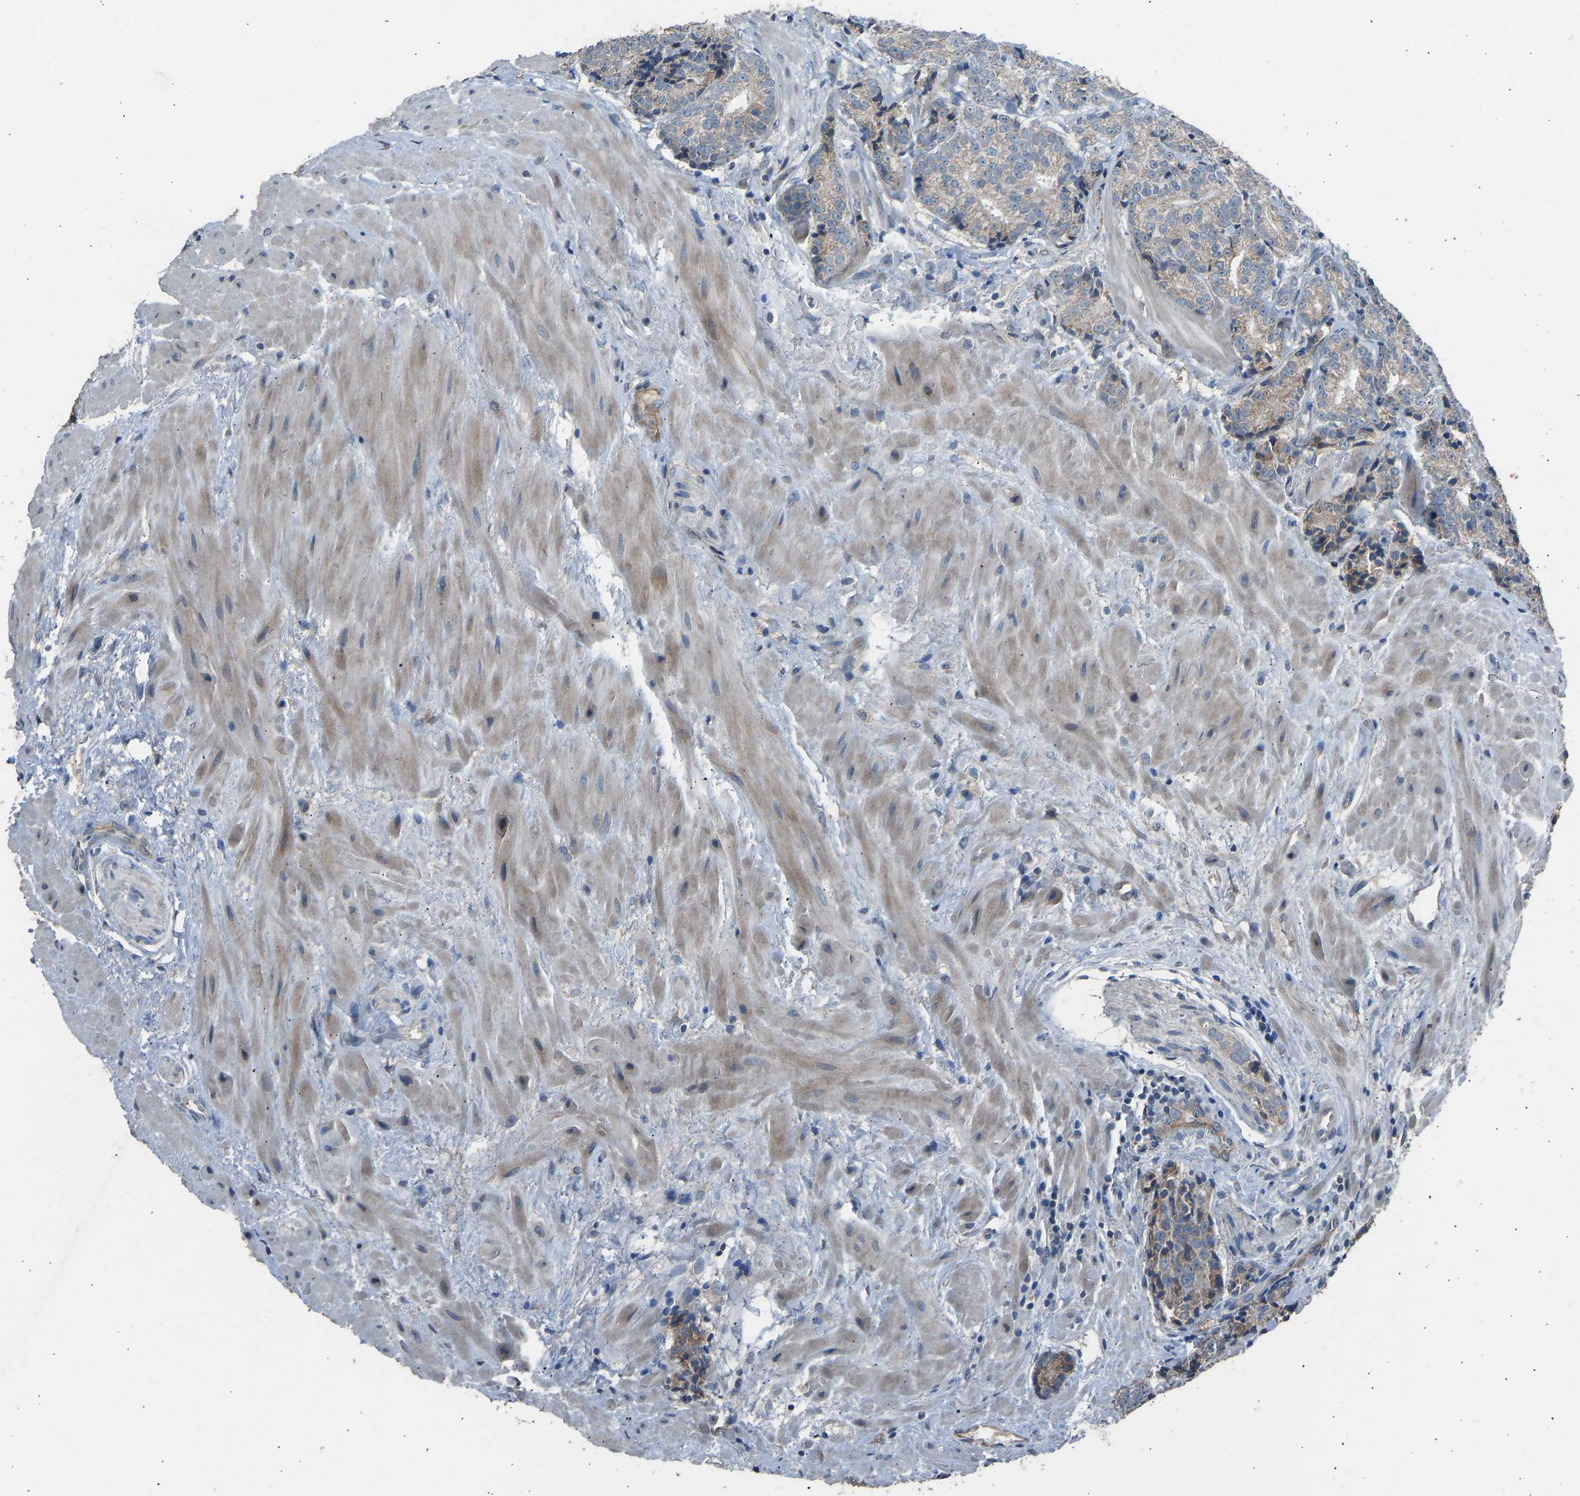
{"staining": {"intensity": "weak", "quantity": ">75%", "location": "cytoplasmic/membranous"}, "tissue": "prostate cancer", "cell_type": "Tumor cells", "image_type": "cancer", "snomed": [{"axis": "morphology", "description": "Adenocarcinoma, High grade"}, {"axis": "topography", "description": "Prostate"}], "caption": "Protein staining by immunohistochemistry (IHC) displays weak cytoplasmic/membranous expression in about >75% of tumor cells in high-grade adenocarcinoma (prostate). (IHC, brightfield microscopy, high magnification).", "gene": "TGFBR3", "patient": {"sex": "male", "age": 61}}